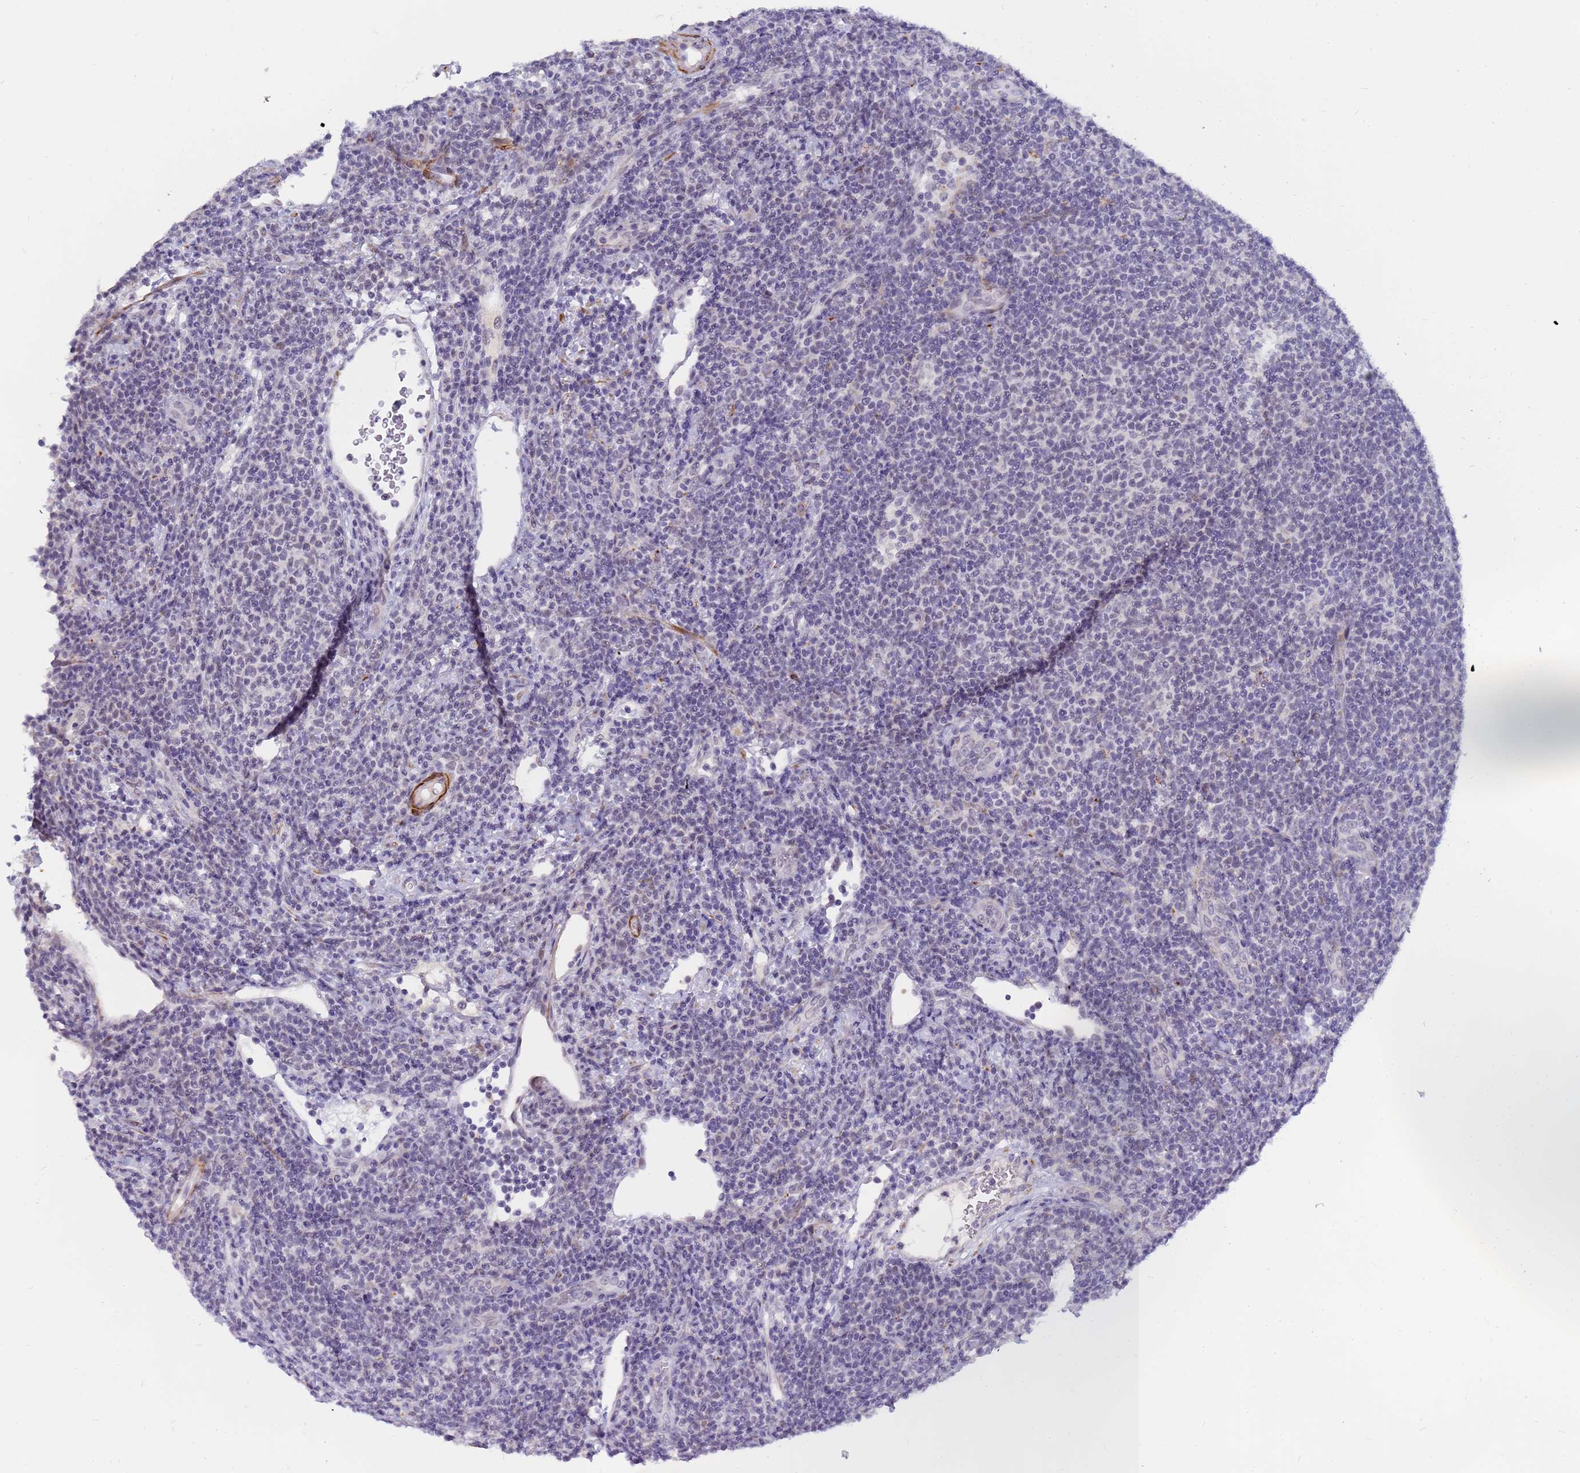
{"staining": {"intensity": "negative", "quantity": "none", "location": "none"}, "tissue": "lymphoma", "cell_type": "Tumor cells", "image_type": "cancer", "snomed": [{"axis": "morphology", "description": "Malignant lymphoma, non-Hodgkin's type, Low grade"}, {"axis": "topography", "description": "Lymph node"}], "caption": "Protein analysis of lymphoma exhibits no significant positivity in tumor cells.", "gene": "CXorf65", "patient": {"sex": "male", "age": 66}}